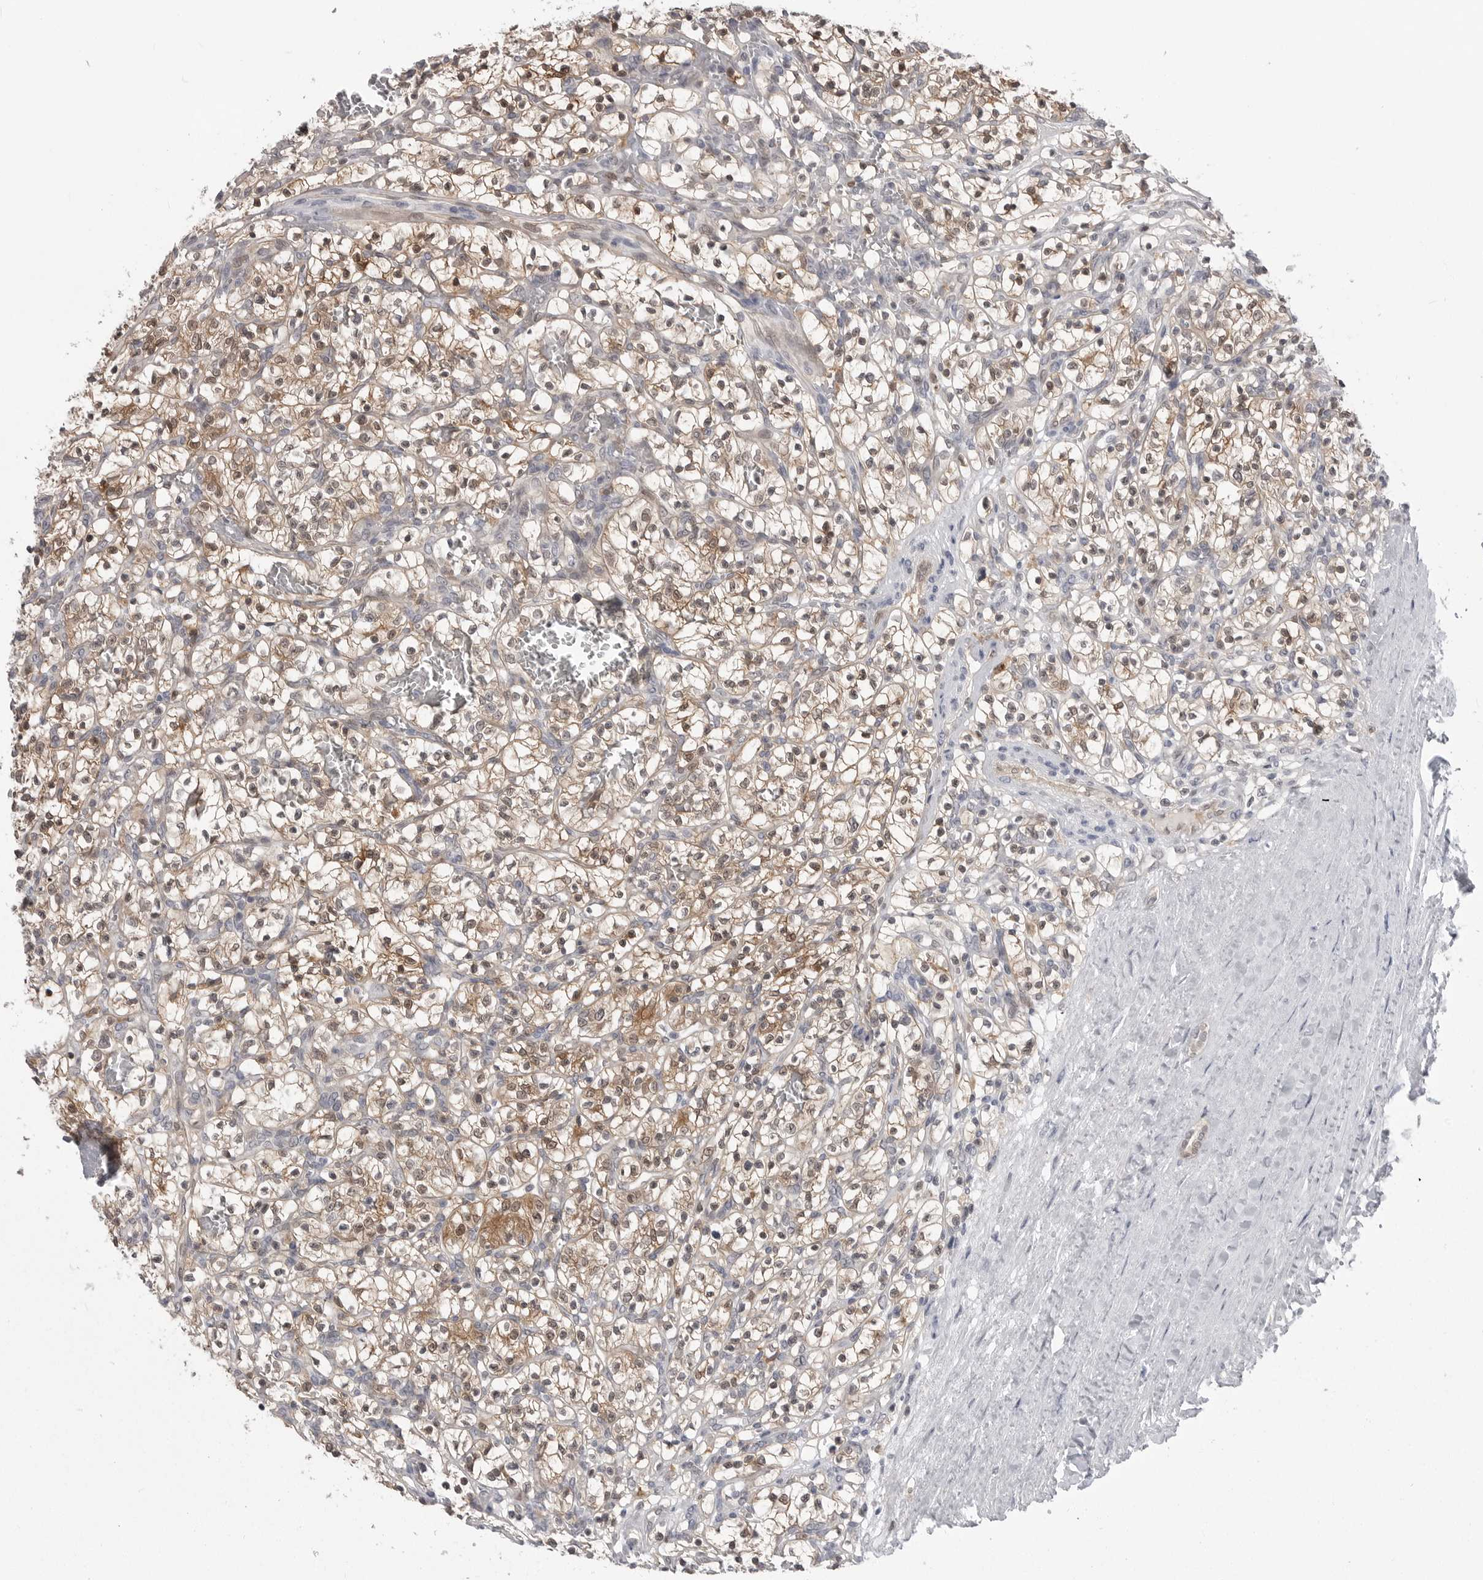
{"staining": {"intensity": "moderate", "quantity": ">75%", "location": "cytoplasmic/membranous,nuclear"}, "tissue": "renal cancer", "cell_type": "Tumor cells", "image_type": "cancer", "snomed": [{"axis": "morphology", "description": "Adenocarcinoma, NOS"}, {"axis": "topography", "description": "Kidney"}], "caption": "Moderate cytoplasmic/membranous and nuclear protein expression is identified in approximately >75% of tumor cells in renal cancer.", "gene": "PNPO", "patient": {"sex": "female", "age": 57}}